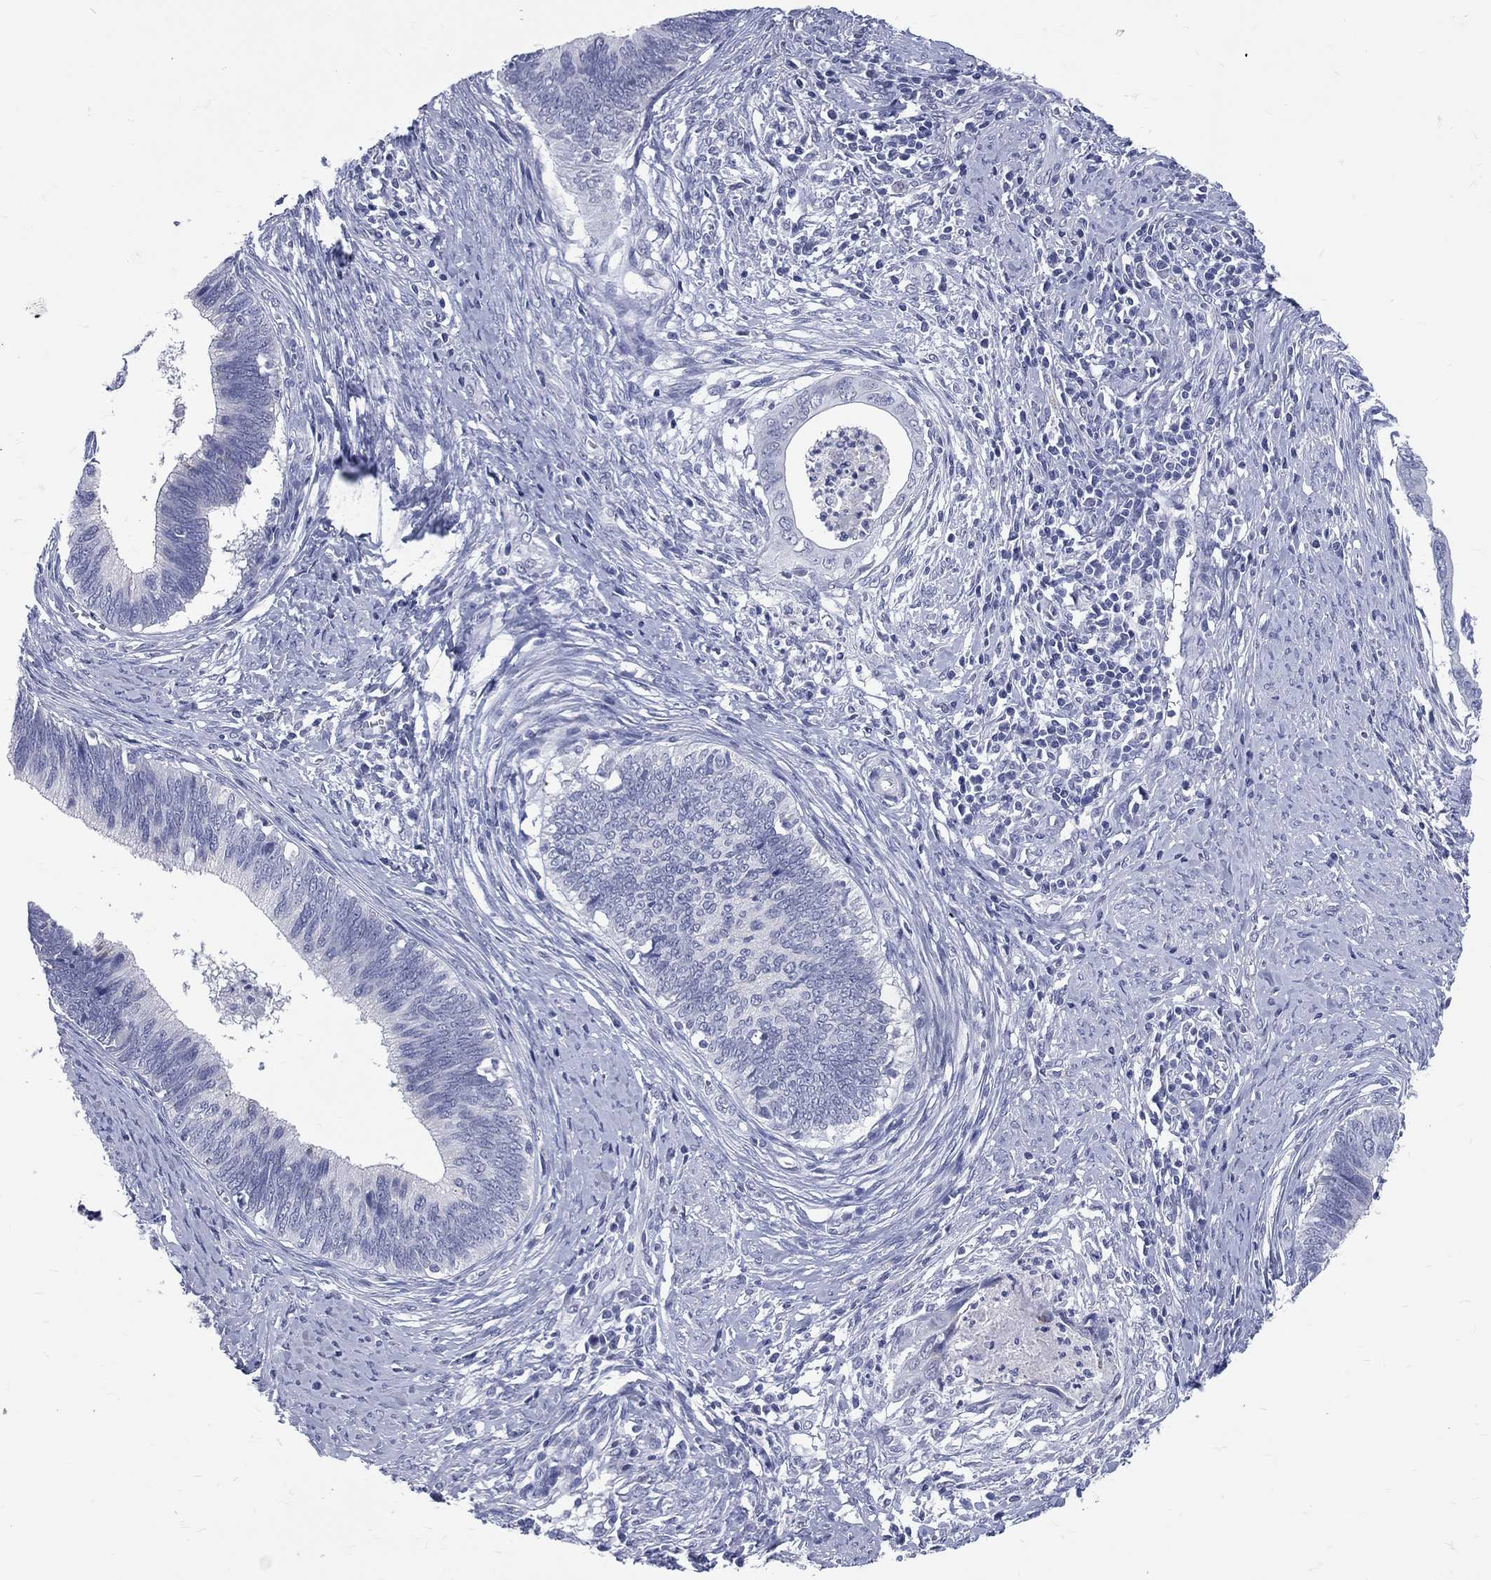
{"staining": {"intensity": "negative", "quantity": "none", "location": "none"}, "tissue": "cervical cancer", "cell_type": "Tumor cells", "image_type": "cancer", "snomed": [{"axis": "morphology", "description": "Adenocarcinoma, NOS"}, {"axis": "topography", "description": "Cervix"}], "caption": "An IHC image of cervical cancer is shown. There is no staining in tumor cells of cervical cancer. (DAB immunohistochemistry (IHC), high magnification).", "gene": "MLLT10", "patient": {"sex": "female", "age": 42}}